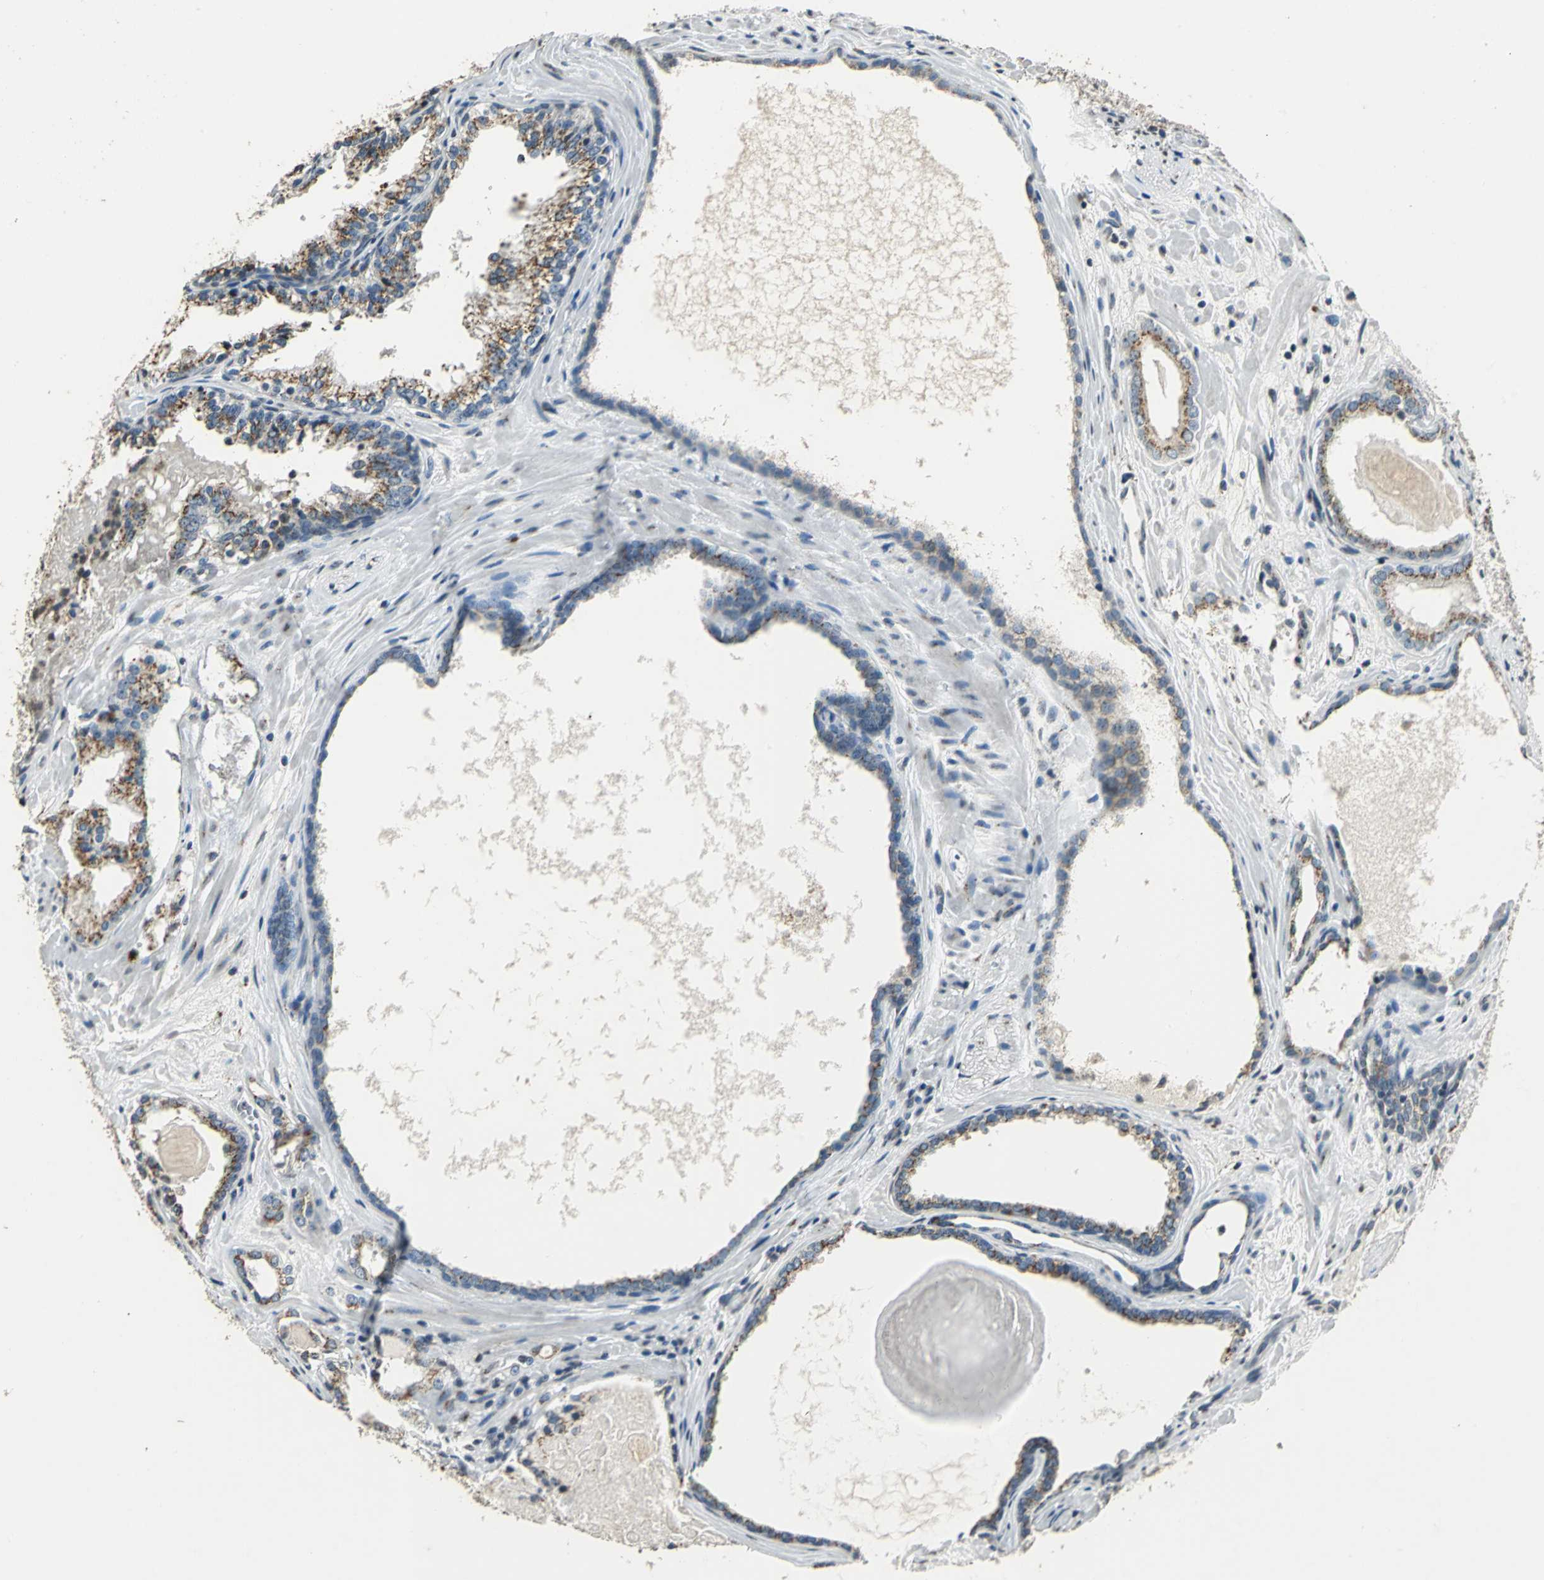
{"staining": {"intensity": "weak", "quantity": ">75%", "location": "cytoplasmic/membranous"}, "tissue": "prostate cancer", "cell_type": "Tumor cells", "image_type": "cancer", "snomed": [{"axis": "morphology", "description": "Adenocarcinoma, High grade"}, {"axis": "topography", "description": "Prostate"}], "caption": "The image shows staining of prostate cancer, revealing weak cytoplasmic/membranous protein staining (brown color) within tumor cells.", "gene": "TMEM115", "patient": {"sex": "male", "age": 68}}